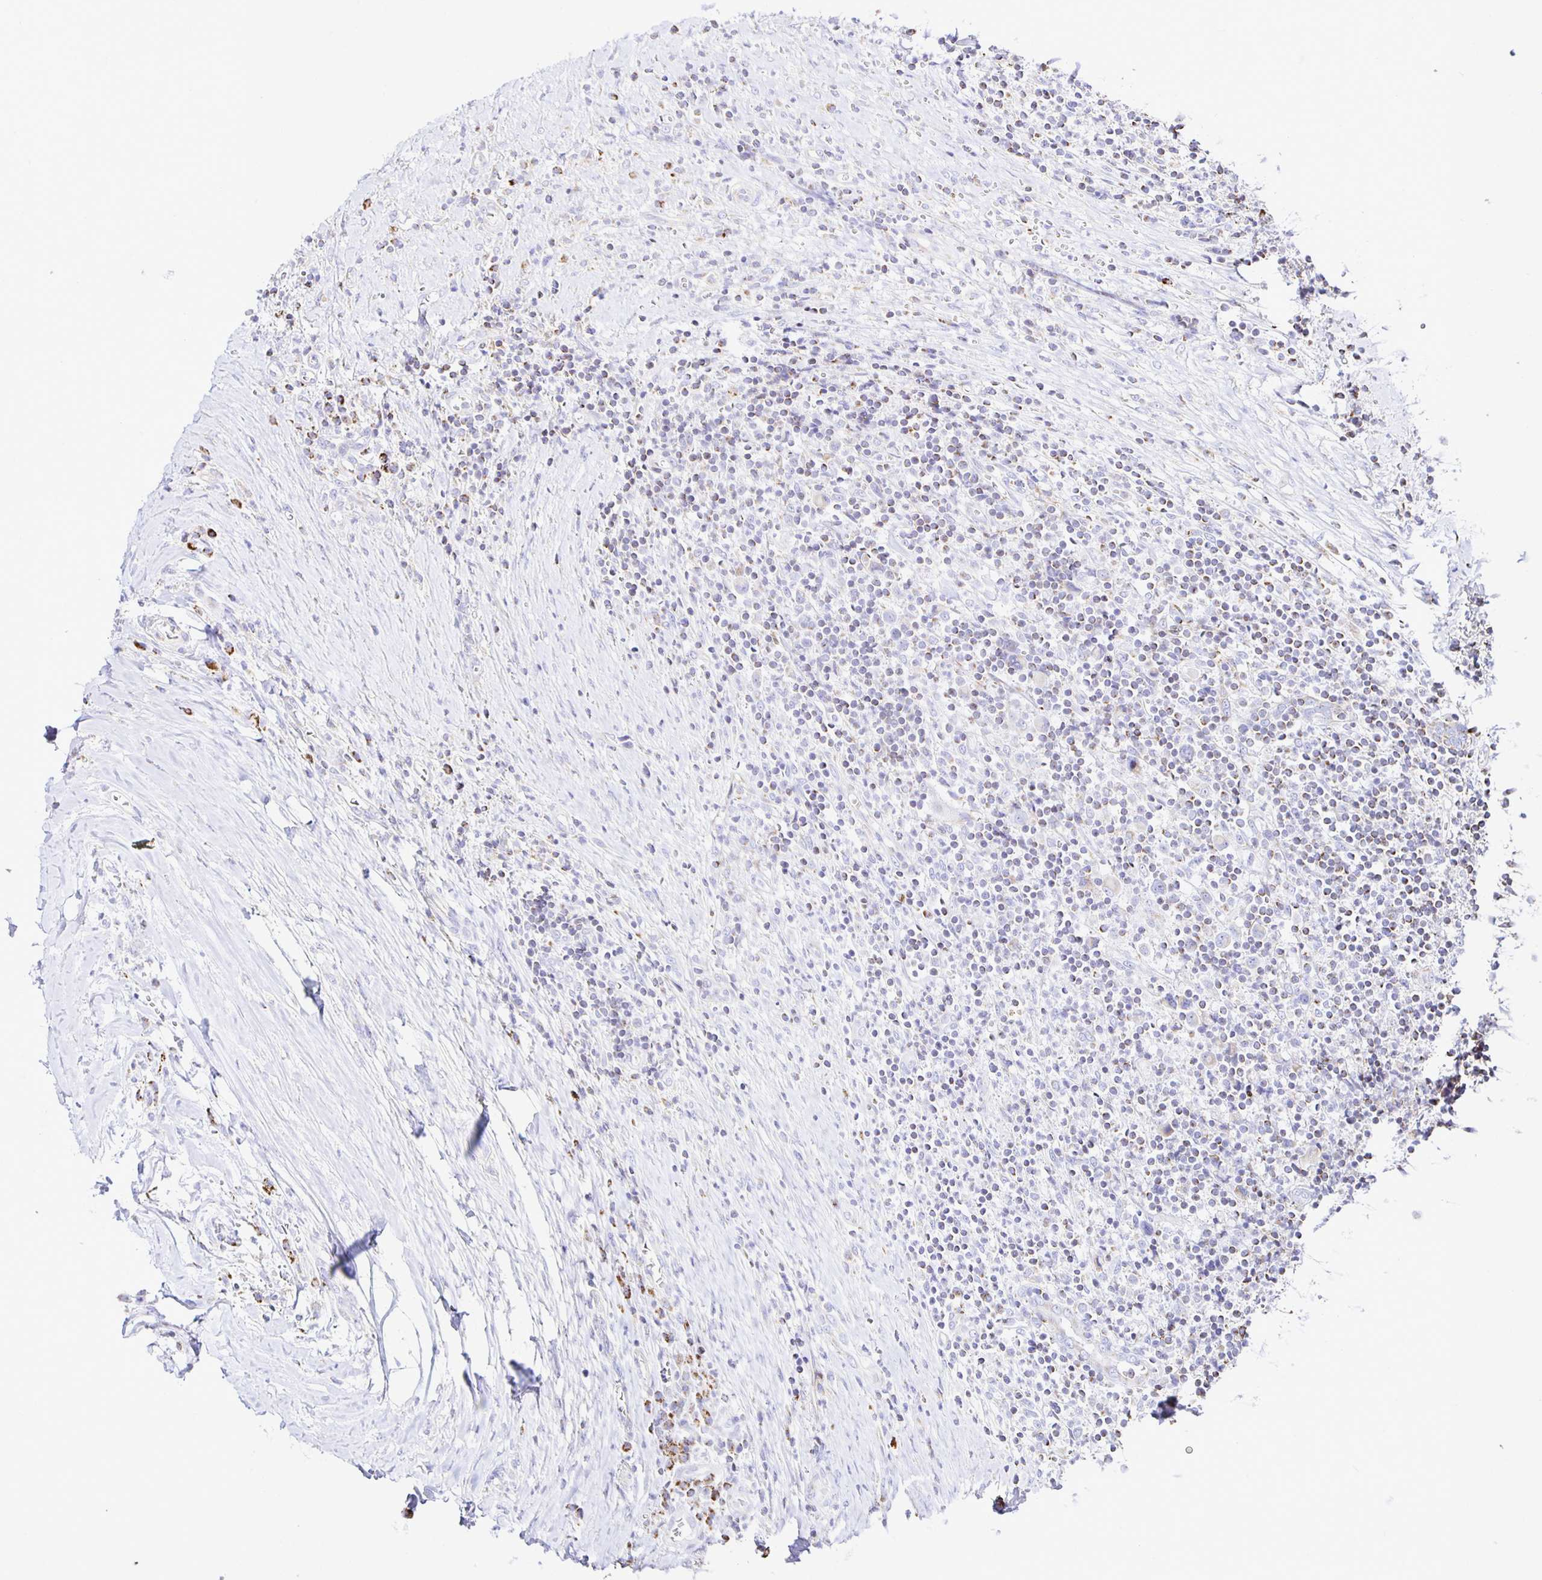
{"staining": {"intensity": "negative", "quantity": "none", "location": "none"}, "tissue": "lymphoma", "cell_type": "Tumor cells", "image_type": "cancer", "snomed": [{"axis": "morphology", "description": "Hodgkin's disease, NOS"}, {"axis": "topography", "description": "Thymus, NOS"}], "caption": "The image exhibits no staining of tumor cells in Hodgkin's disease.", "gene": "PLAAT2", "patient": {"sex": "female", "age": 17}}